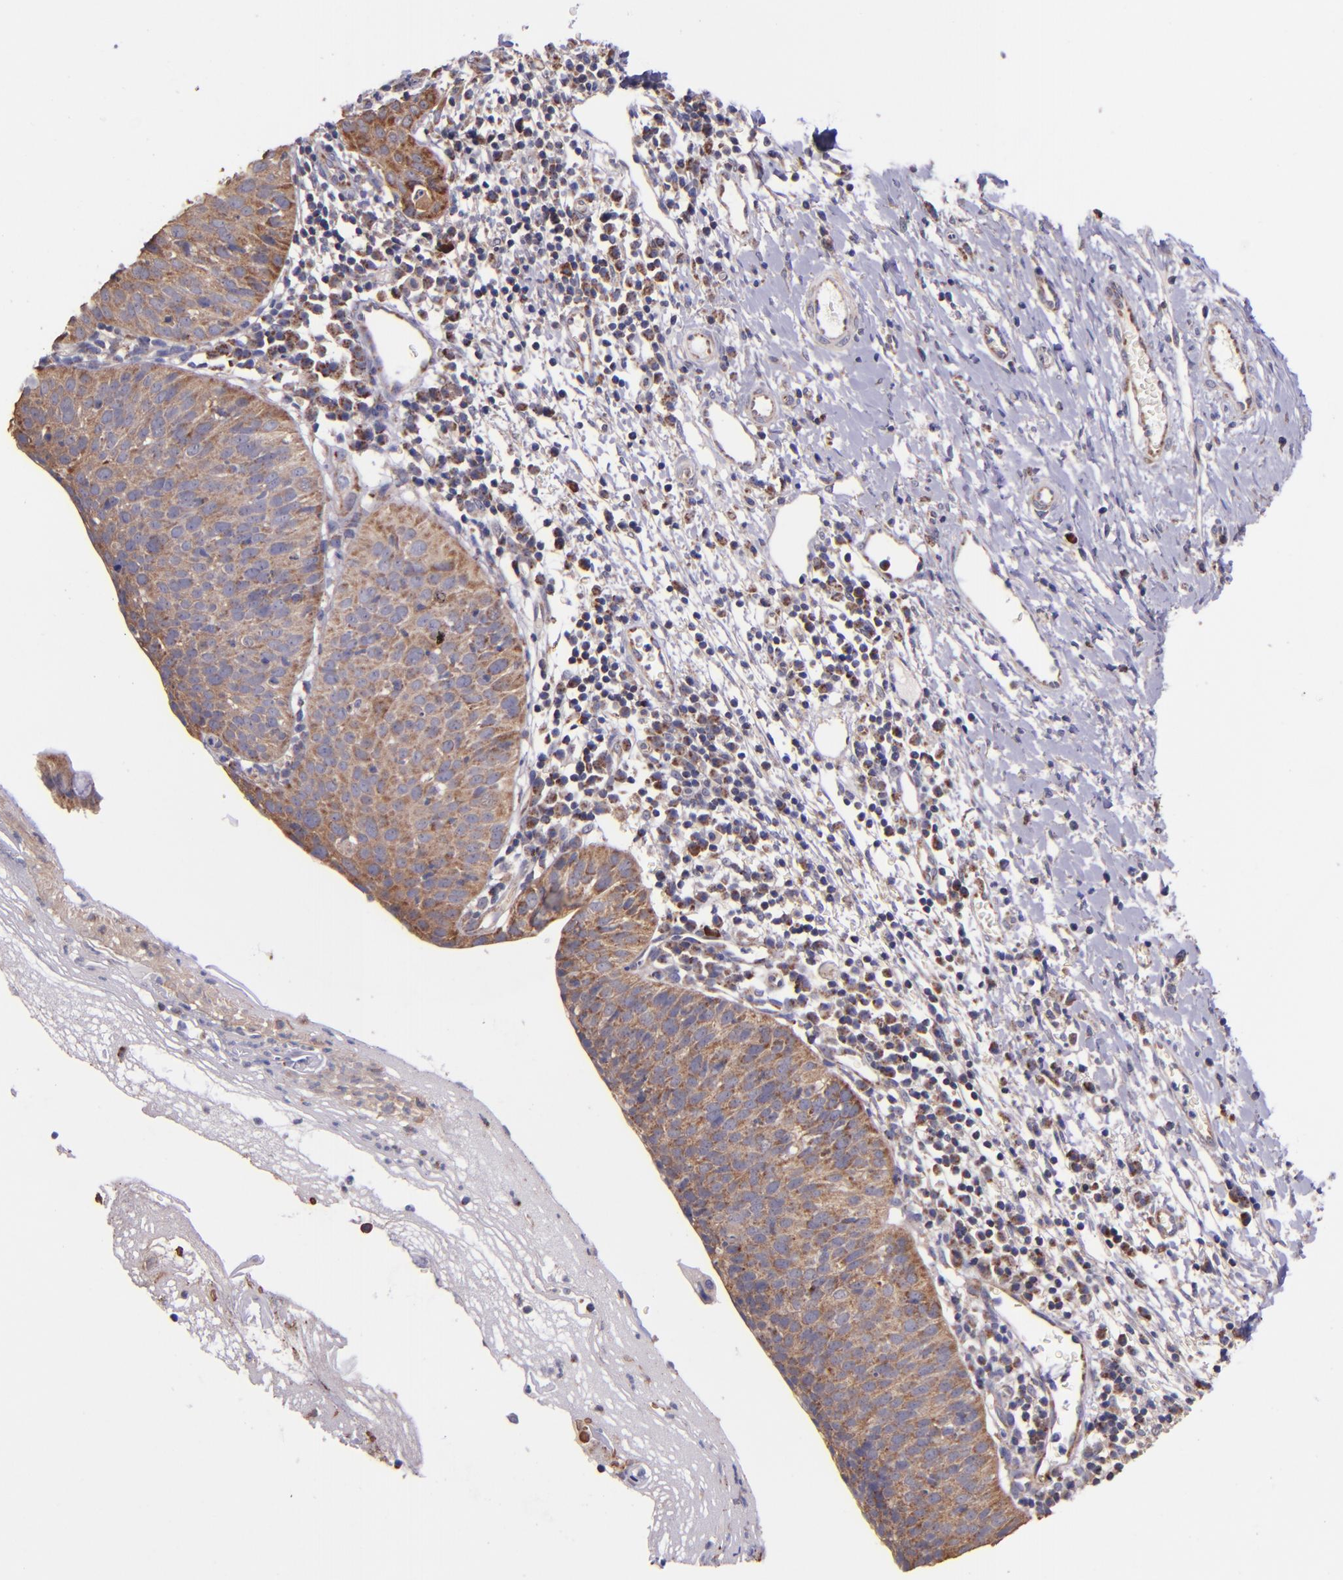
{"staining": {"intensity": "moderate", "quantity": ">75%", "location": "cytoplasmic/membranous"}, "tissue": "cervical cancer", "cell_type": "Tumor cells", "image_type": "cancer", "snomed": [{"axis": "morphology", "description": "Normal tissue, NOS"}, {"axis": "morphology", "description": "Squamous cell carcinoma, NOS"}, {"axis": "topography", "description": "Cervix"}], "caption": "This photomicrograph exhibits cervical cancer stained with immunohistochemistry to label a protein in brown. The cytoplasmic/membranous of tumor cells show moderate positivity for the protein. Nuclei are counter-stained blue.", "gene": "SHC1", "patient": {"sex": "female", "age": 39}}